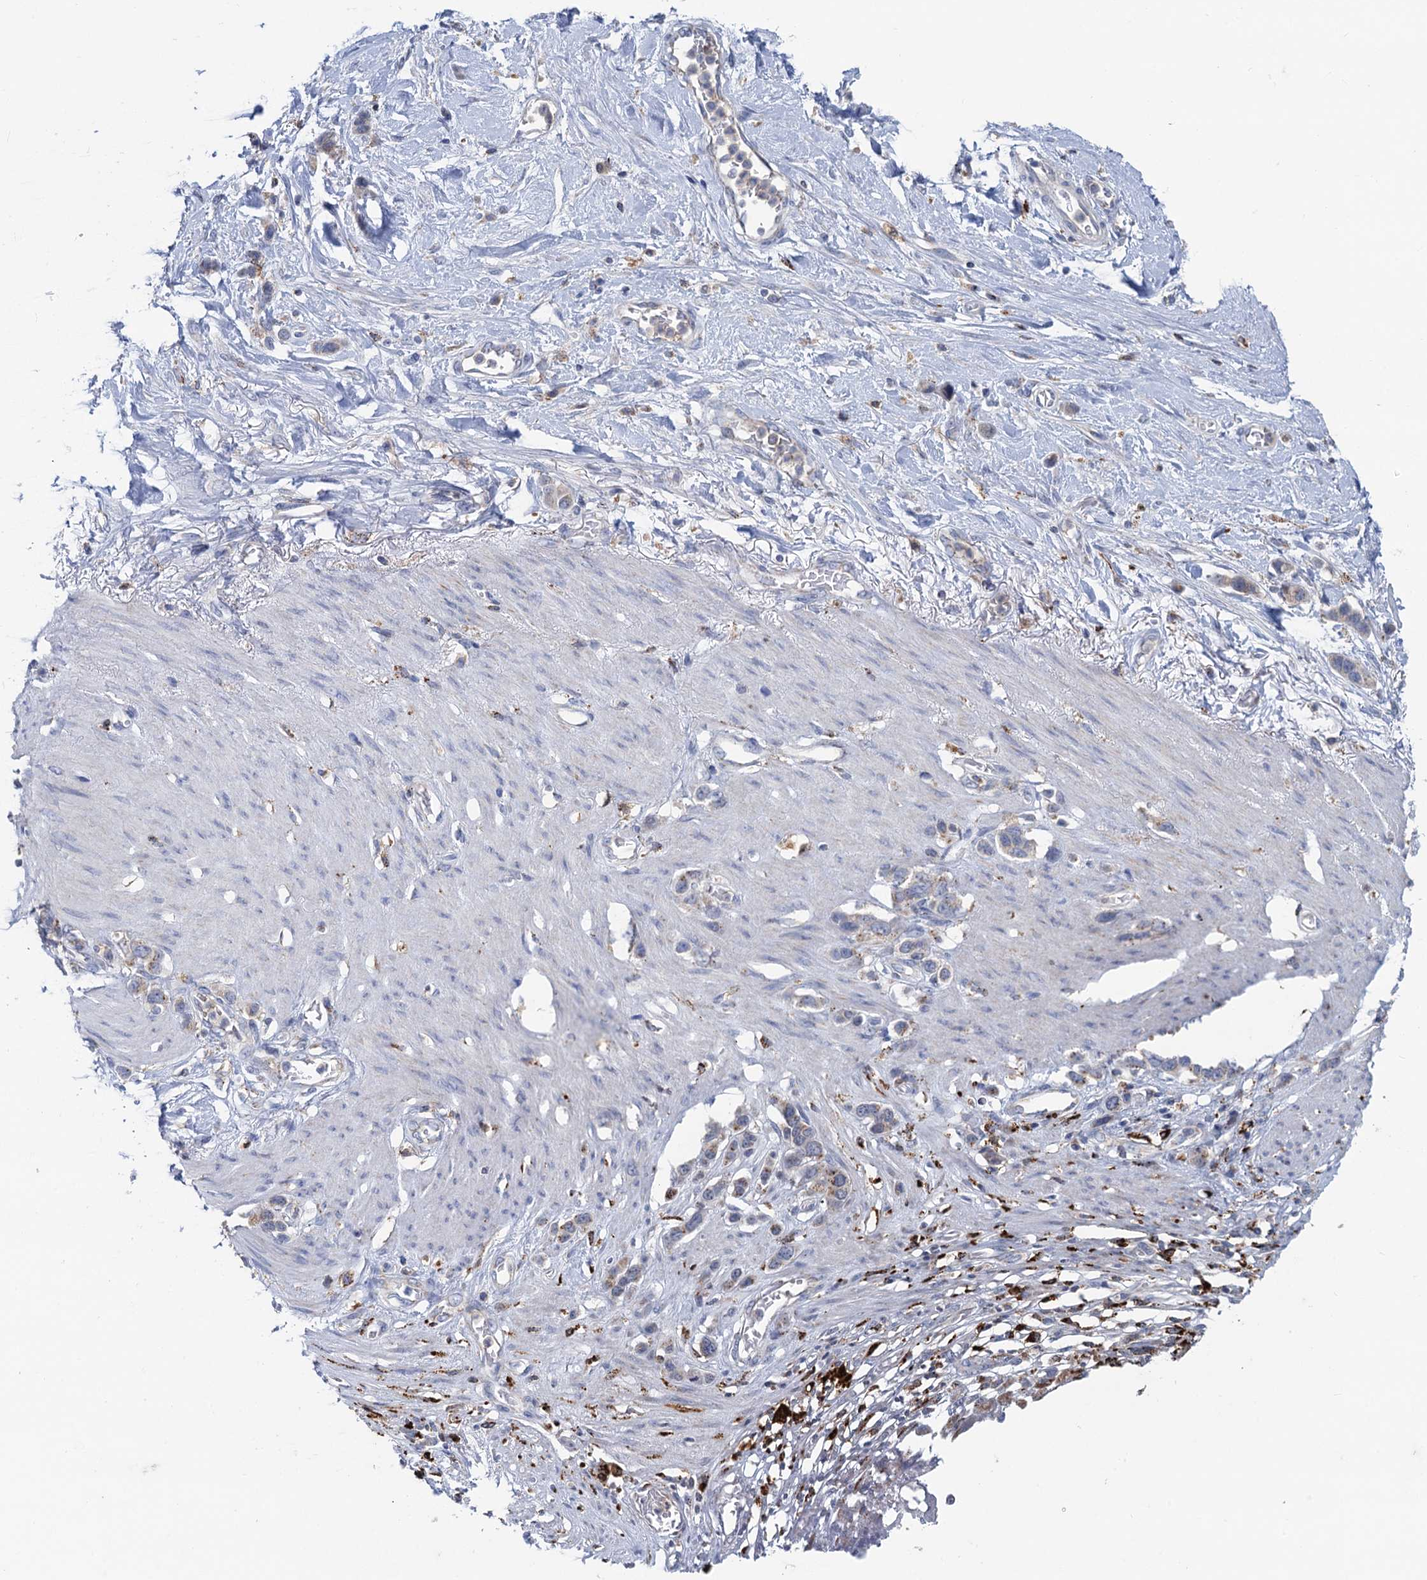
{"staining": {"intensity": "weak", "quantity": "<25%", "location": "cytoplasmic/membranous"}, "tissue": "stomach cancer", "cell_type": "Tumor cells", "image_type": "cancer", "snomed": [{"axis": "morphology", "description": "Adenocarcinoma, NOS"}, {"axis": "morphology", "description": "Adenocarcinoma, High grade"}, {"axis": "topography", "description": "Stomach, upper"}, {"axis": "topography", "description": "Stomach, lower"}], "caption": "This is an IHC micrograph of adenocarcinoma (high-grade) (stomach). There is no positivity in tumor cells.", "gene": "ANKS3", "patient": {"sex": "female", "age": 65}}